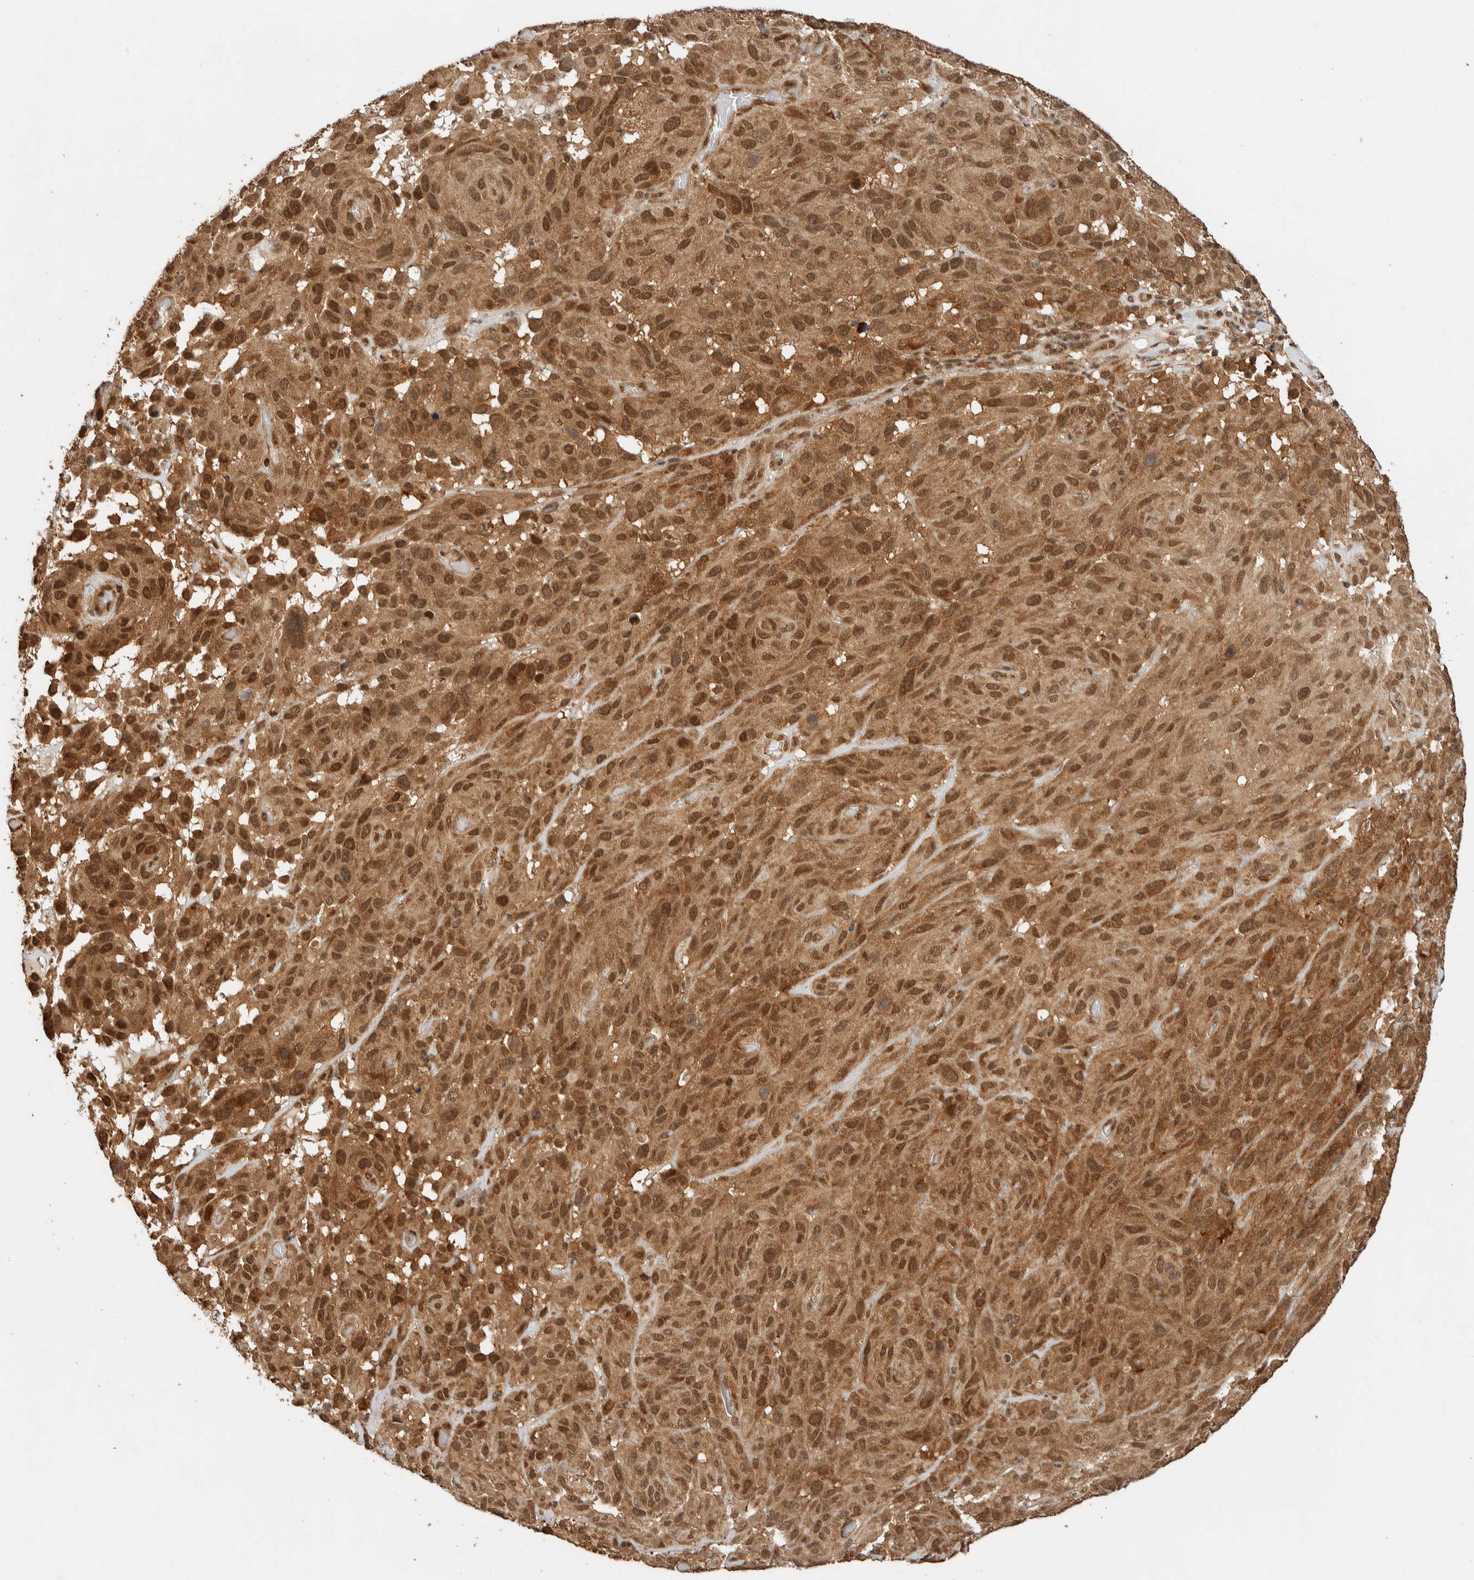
{"staining": {"intensity": "moderate", "quantity": ">75%", "location": "cytoplasmic/membranous,nuclear"}, "tissue": "melanoma", "cell_type": "Tumor cells", "image_type": "cancer", "snomed": [{"axis": "morphology", "description": "Malignant melanoma, NOS"}, {"axis": "topography", "description": "Skin"}], "caption": "Human melanoma stained for a protein (brown) reveals moderate cytoplasmic/membranous and nuclear positive expression in about >75% of tumor cells.", "gene": "ZBTB2", "patient": {"sex": "male", "age": 66}}